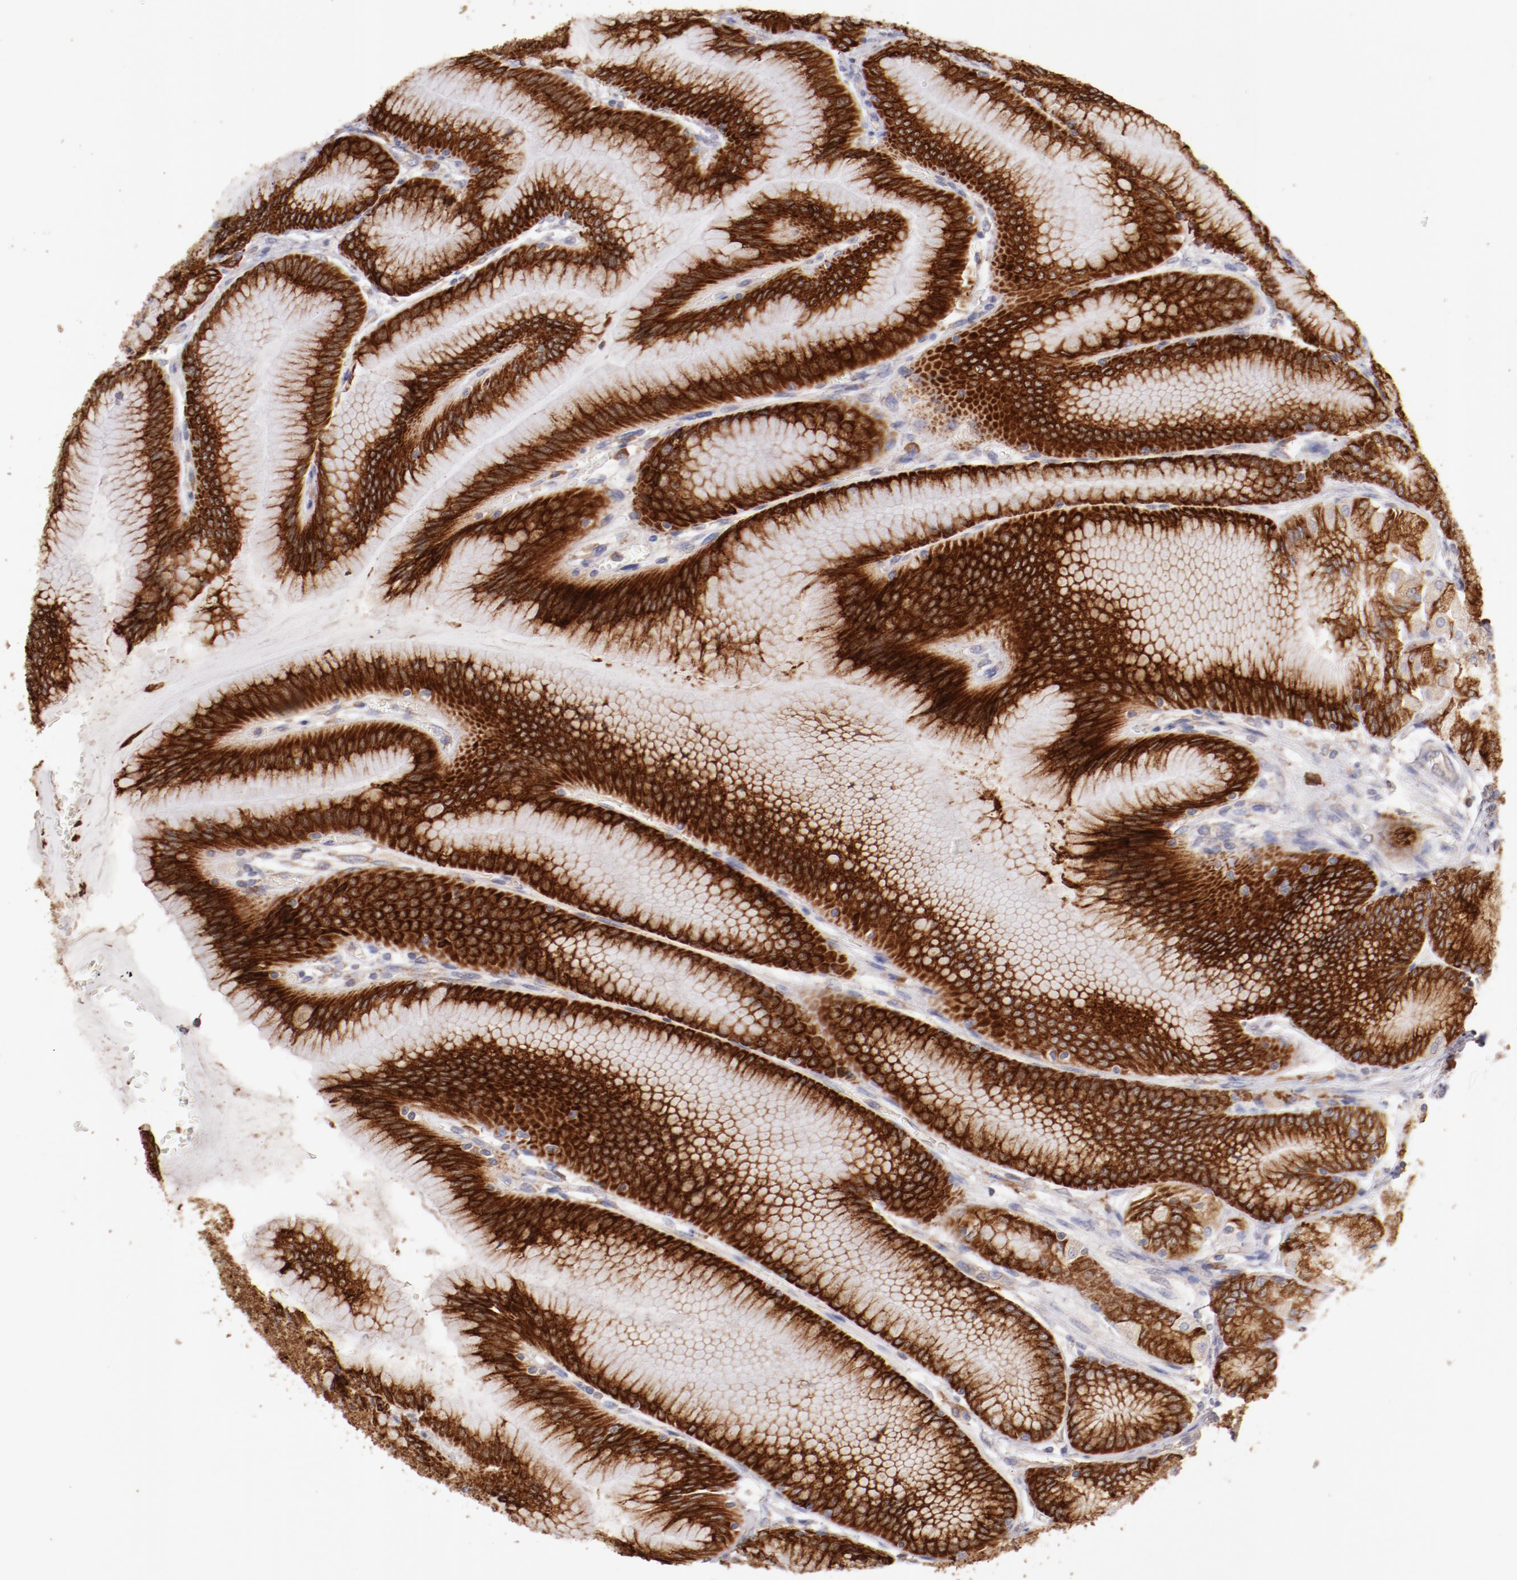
{"staining": {"intensity": "strong", "quantity": ">75%", "location": "cytoplasmic/membranous"}, "tissue": "stomach", "cell_type": "Glandular cells", "image_type": "normal", "snomed": [{"axis": "morphology", "description": "Normal tissue, NOS"}, {"axis": "morphology", "description": "Adenocarcinoma, NOS"}, {"axis": "topography", "description": "Stomach"}, {"axis": "topography", "description": "Stomach, lower"}], "caption": "IHC image of normal human stomach stained for a protein (brown), which exhibits high levels of strong cytoplasmic/membranous staining in about >75% of glandular cells.", "gene": "ENTPD5", "patient": {"sex": "female", "age": 65}}